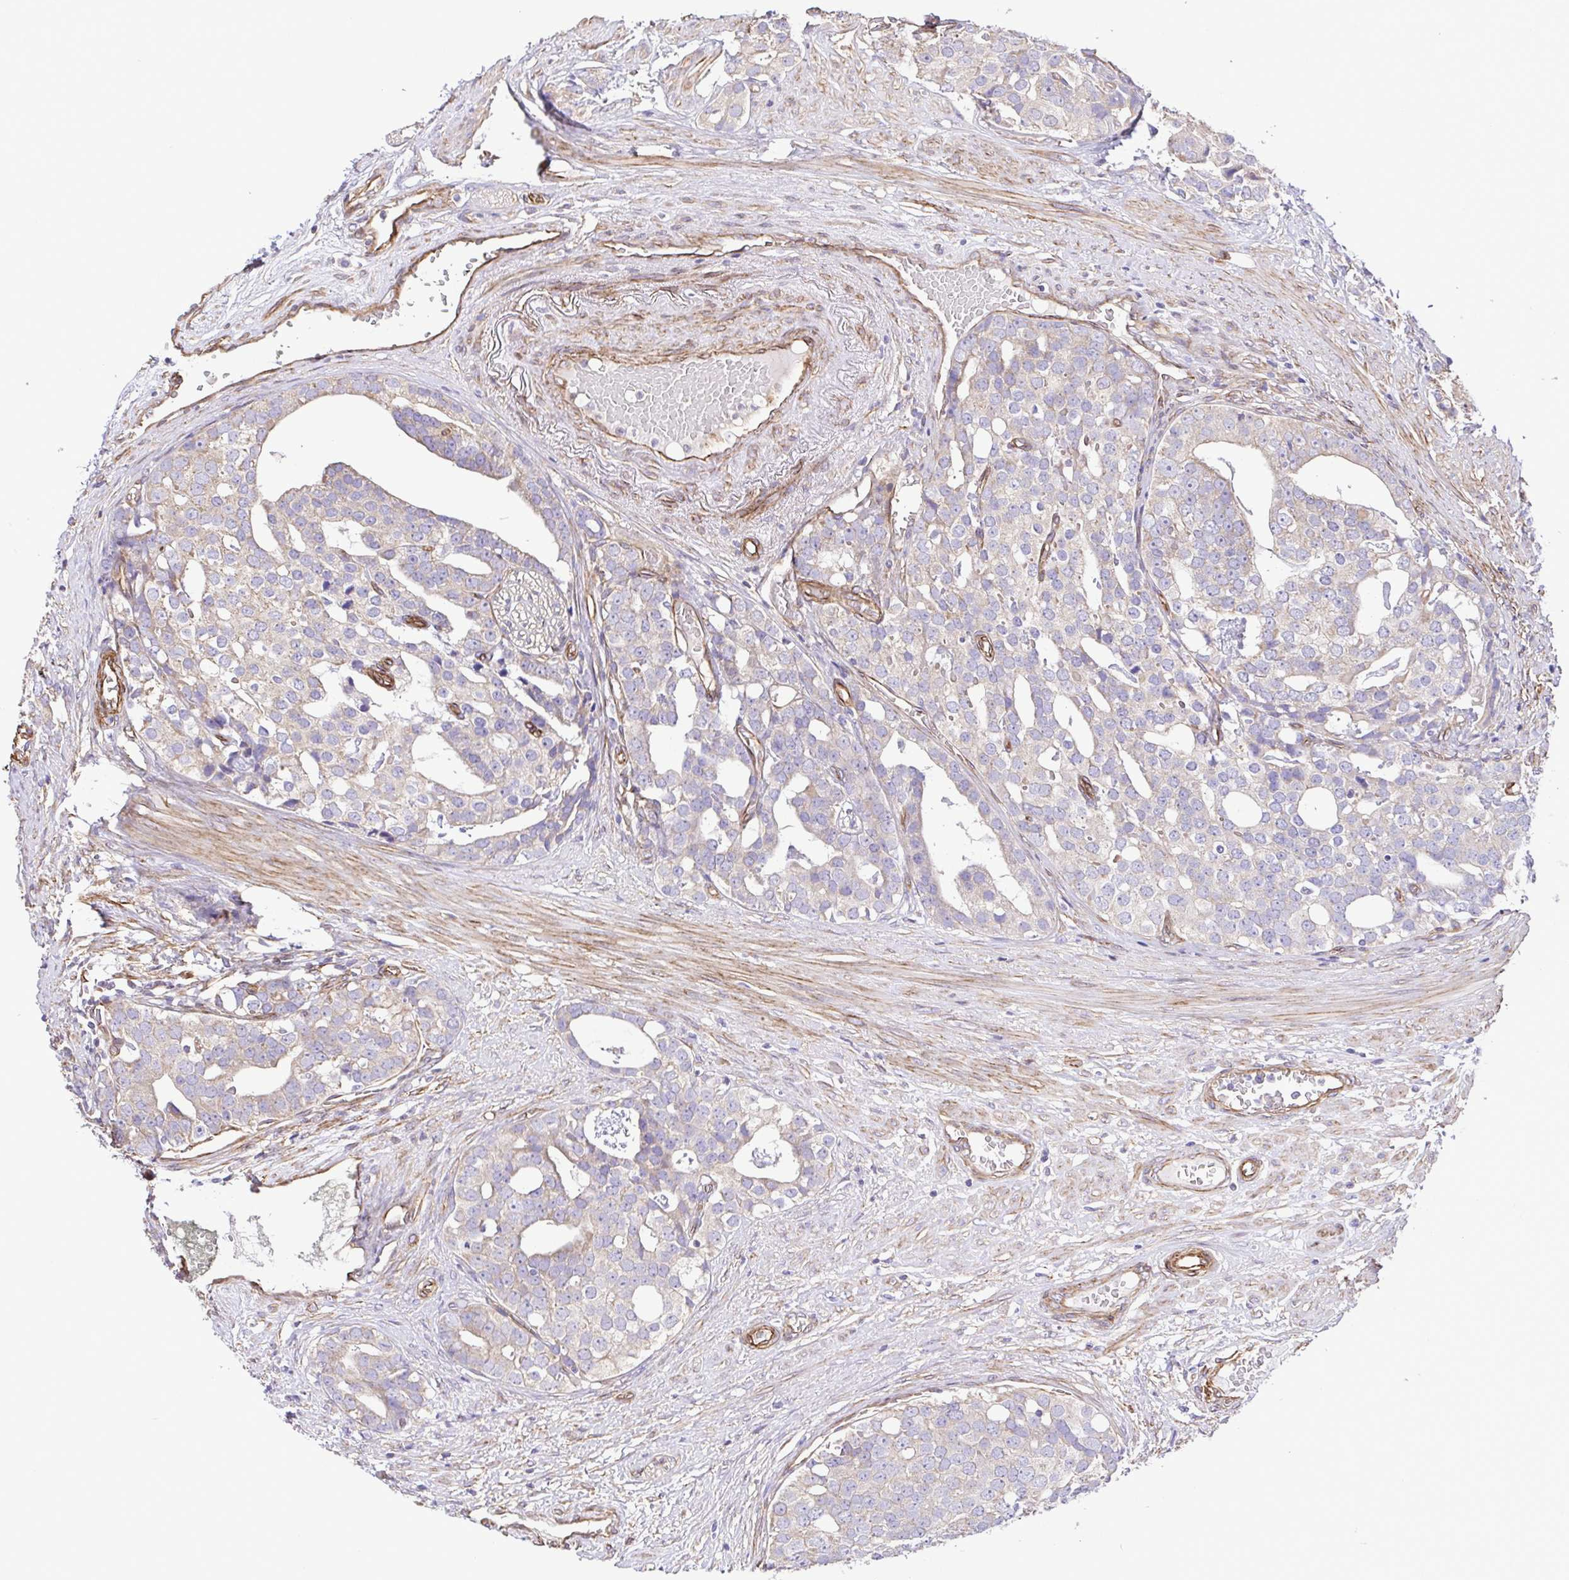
{"staining": {"intensity": "negative", "quantity": "none", "location": "none"}, "tissue": "prostate cancer", "cell_type": "Tumor cells", "image_type": "cancer", "snomed": [{"axis": "morphology", "description": "Adenocarcinoma, High grade"}, {"axis": "topography", "description": "Prostate"}], "caption": "IHC of human prostate high-grade adenocarcinoma reveals no staining in tumor cells. The staining is performed using DAB brown chromogen with nuclei counter-stained in using hematoxylin.", "gene": "FLT1", "patient": {"sex": "male", "age": 71}}